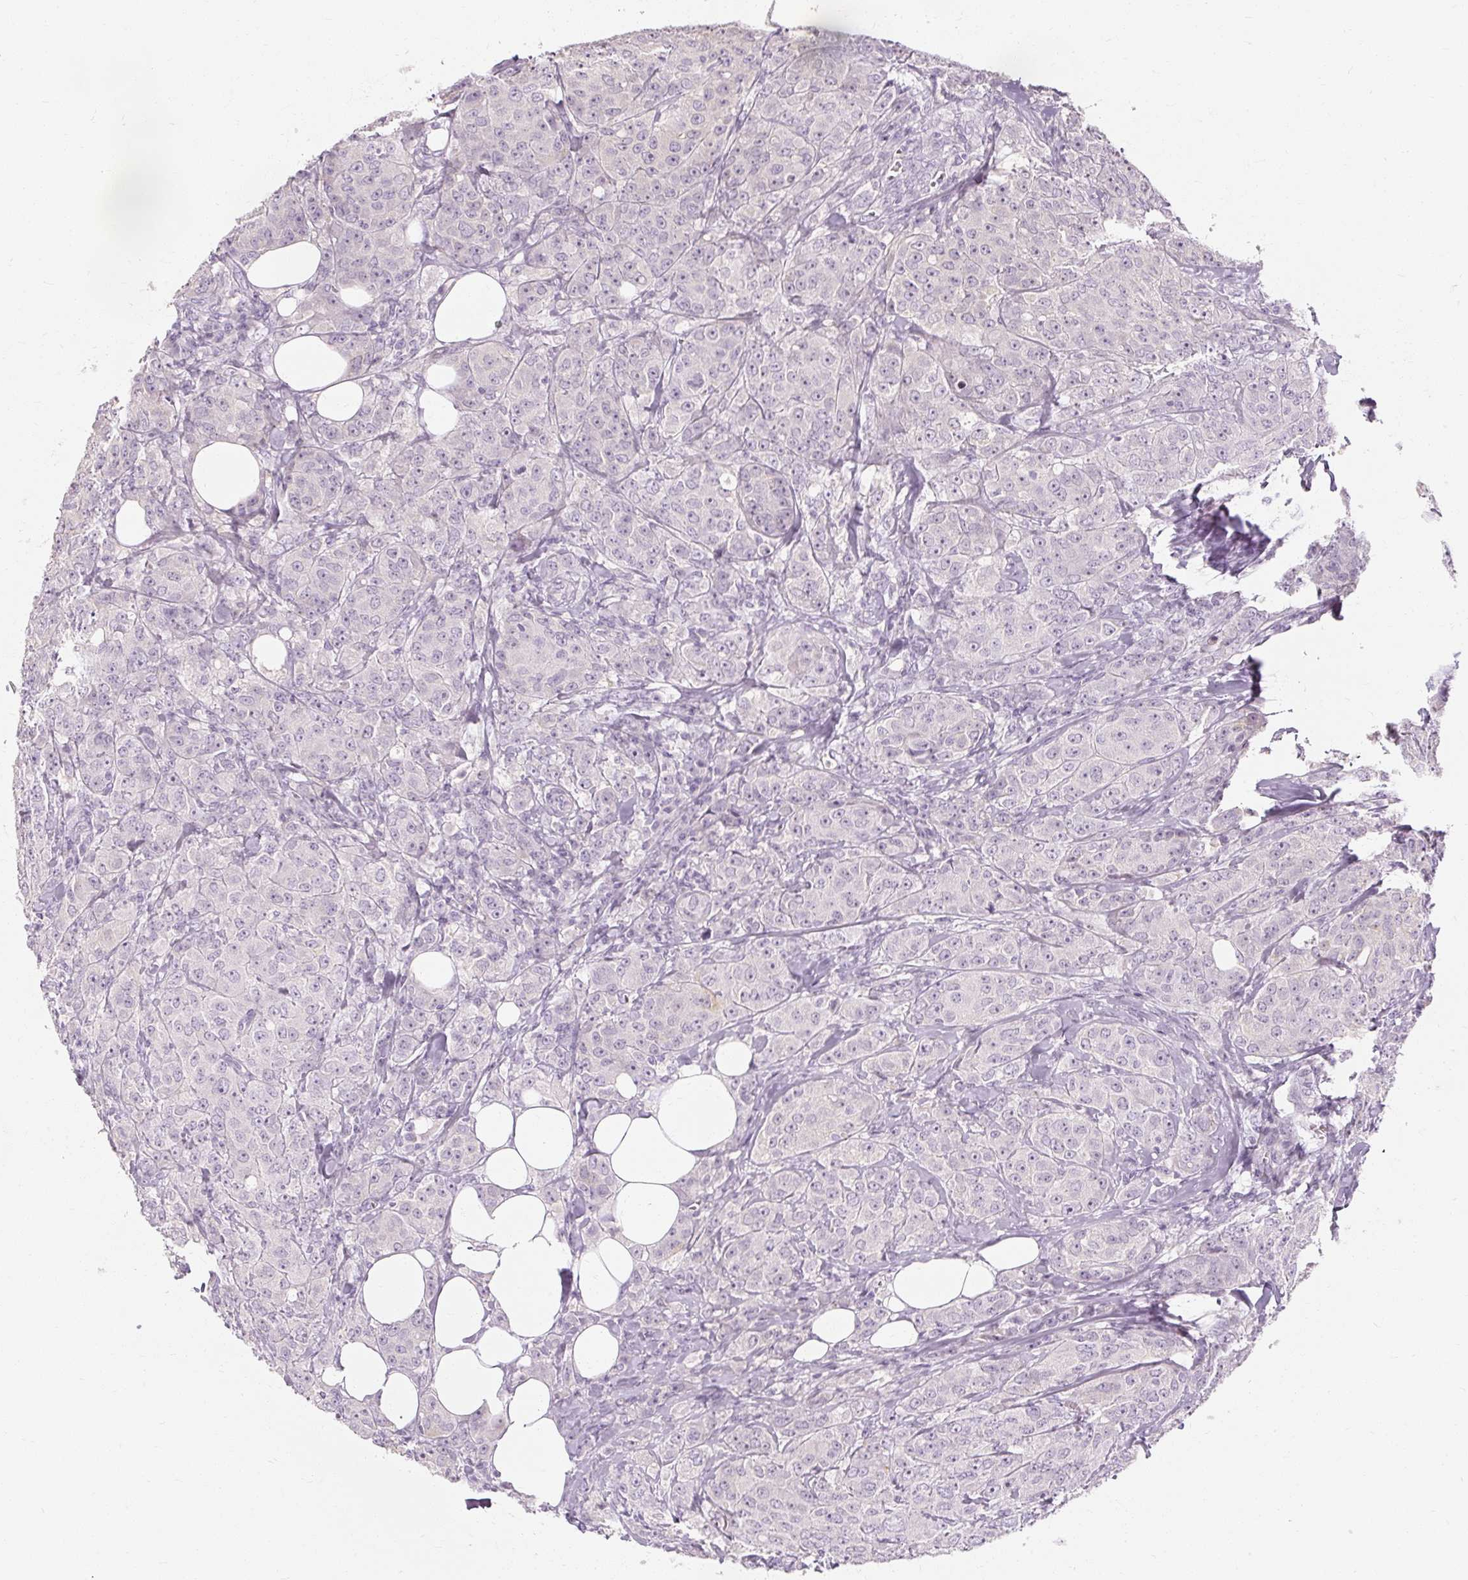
{"staining": {"intensity": "negative", "quantity": "none", "location": "none"}, "tissue": "breast cancer", "cell_type": "Tumor cells", "image_type": "cancer", "snomed": [{"axis": "morphology", "description": "Duct carcinoma"}, {"axis": "topography", "description": "Breast"}], "caption": "Immunohistochemical staining of human breast intraductal carcinoma shows no significant expression in tumor cells.", "gene": "CAPN3", "patient": {"sex": "female", "age": 43}}